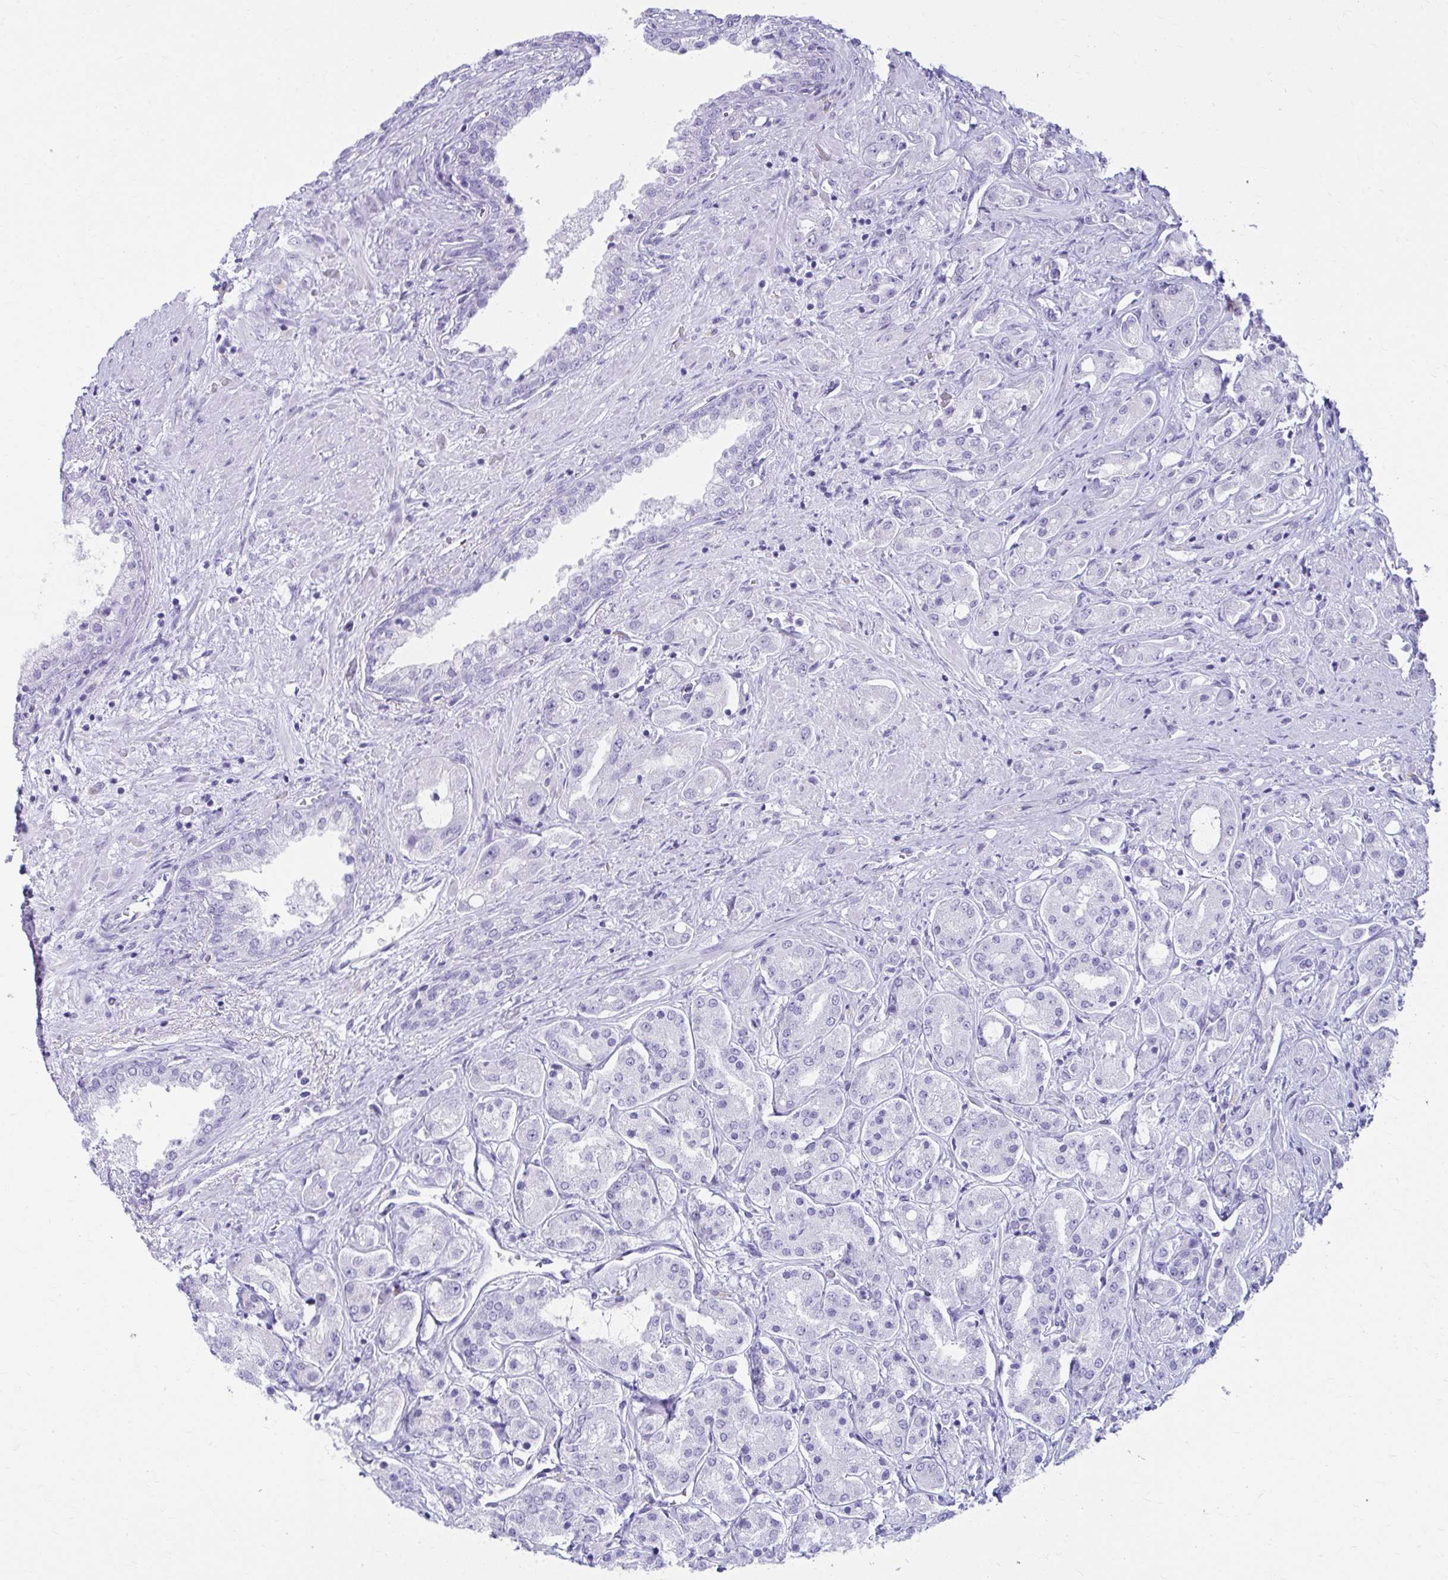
{"staining": {"intensity": "negative", "quantity": "none", "location": "none"}, "tissue": "prostate cancer", "cell_type": "Tumor cells", "image_type": "cancer", "snomed": [{"axis": "morphology", "description": "Adenocarcinoma, High grade"}, {"axis": "topography", "description": "Prostate"}], "caption": "DAB (3,3'-diaminobenzidine) immunohistochemical staining of high-grade adenocarcinoma (prostate) reveals no significant staining in tumor cells. (DAB (3,3'-diaminobenzidine) IHC visualized using brightfield microscopy, high magnification).", "gene": "ATP4B", "patient": {"sex": "male", "age": 67}}